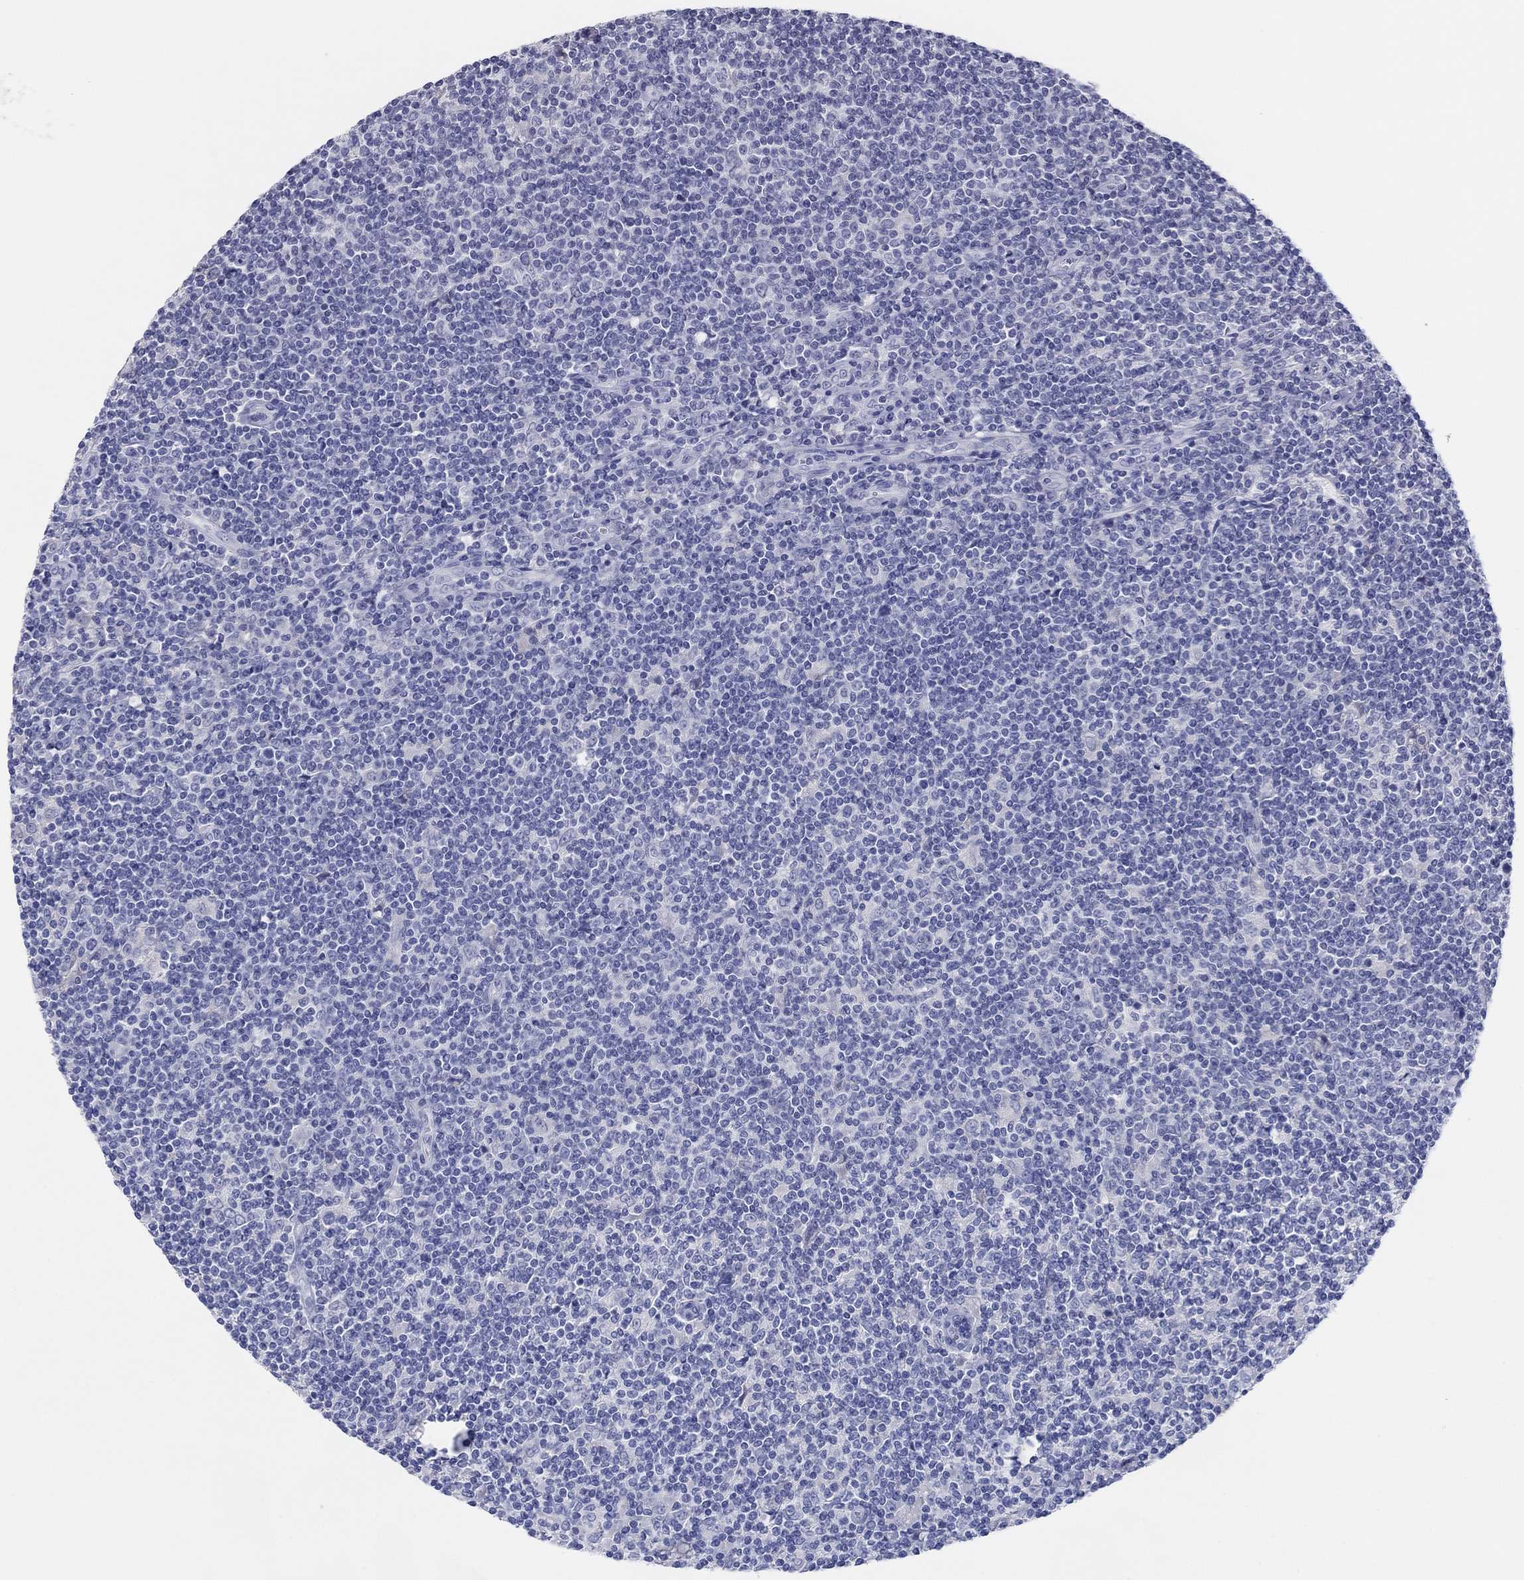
{"staining": {"intensity": "negative", "quantity": "none", "location": "none"}, "tissue": "lymphoma", "cell_type": "Tumor cells", "image_type": "cancer", "snomed": [{"axis": "morphology", "description": "Hodgkin's disease, NOS"}, {"axis": "topography", "description": "Lymph node"}], "caption": "Immunohistochemistry (IHC) micrograph of Hodgkin's disease stained for a protein (brown), which displays no staining in tumor cells.", "gene": "ERICH3", "patient": {"sex": "male", "age": 40}}